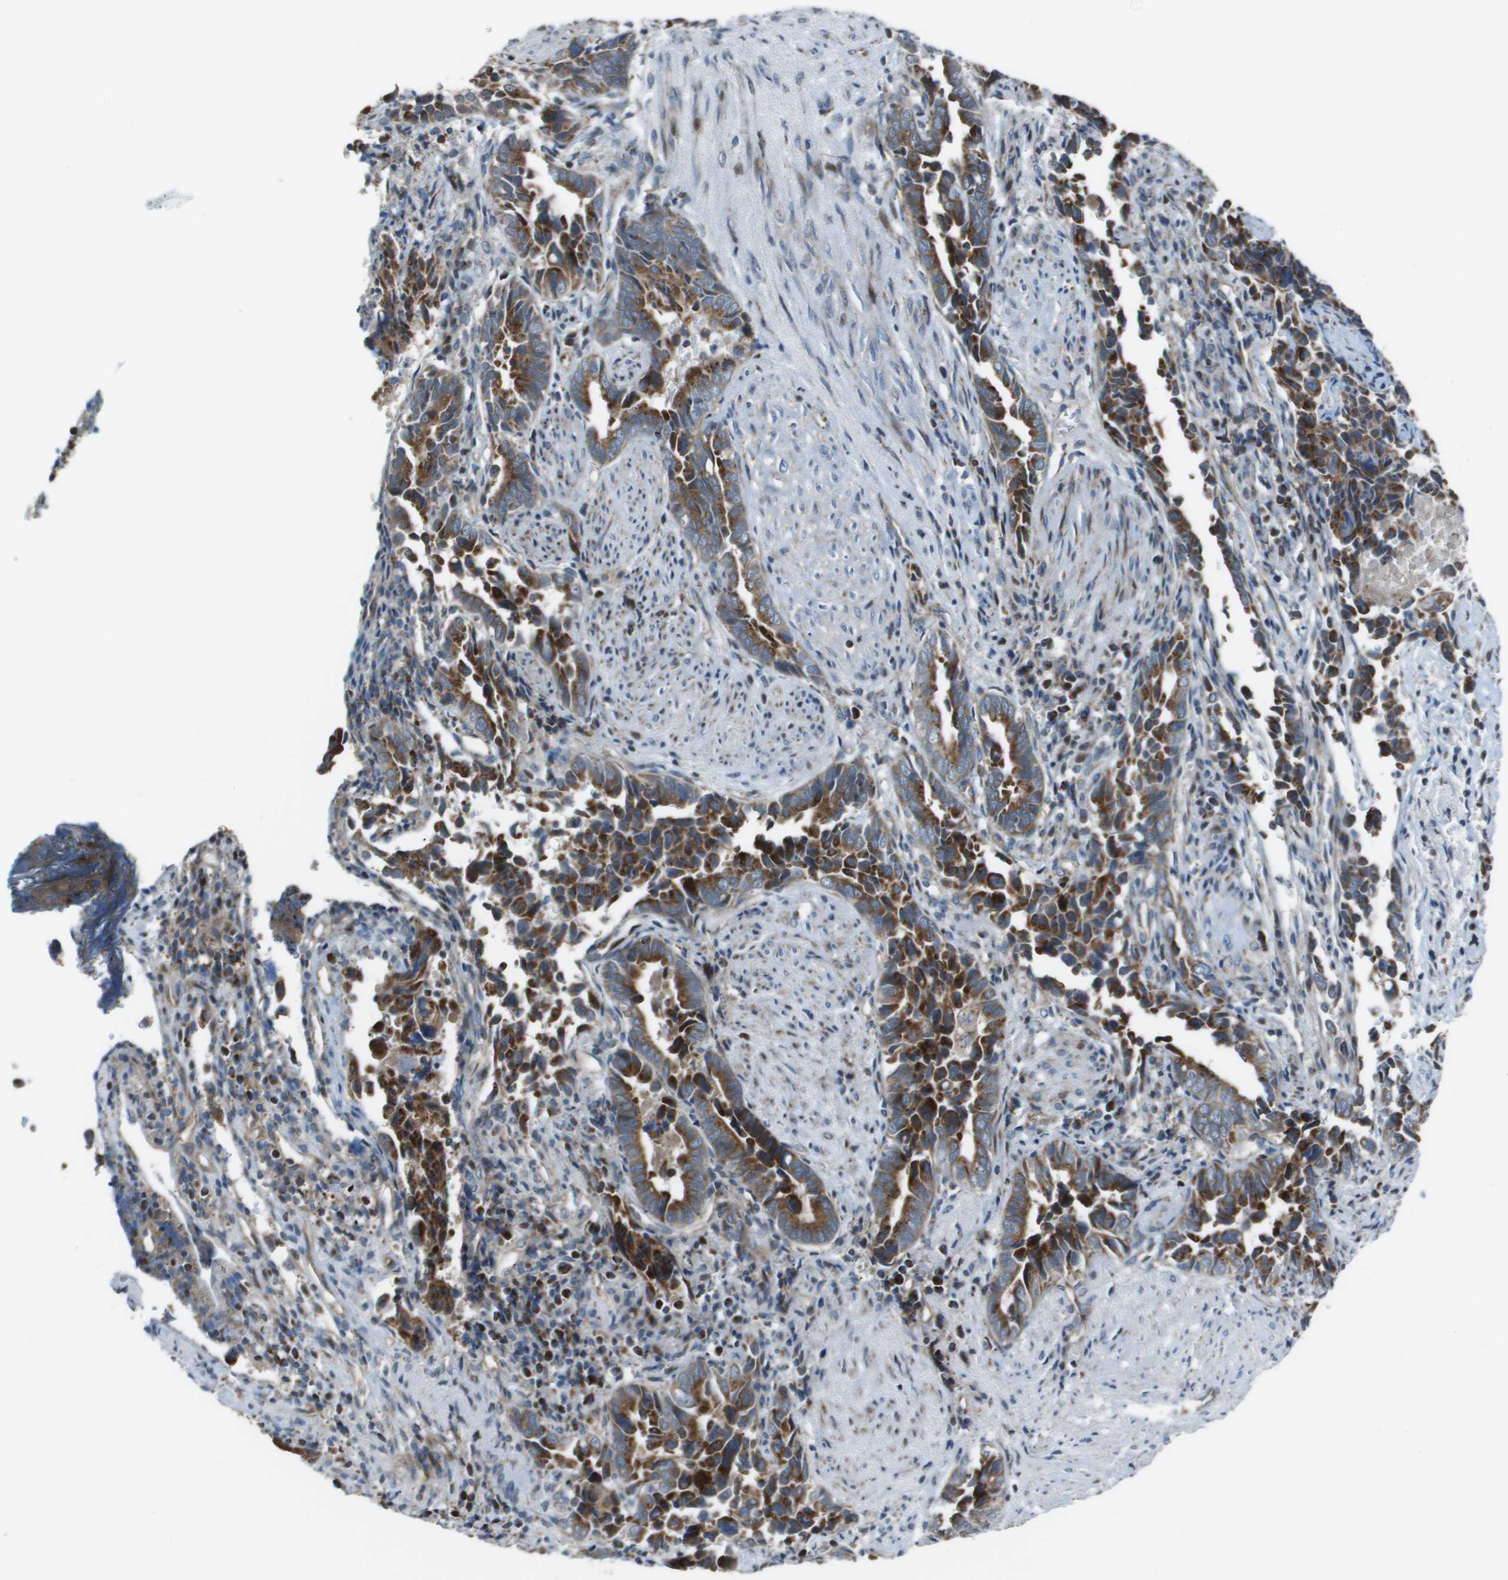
{"staining": {"intensity": "moderate", "quantity": ">75%", "location": "cytoplasmic/membranous"}, "tissue": "liver cancer", "cell_type": "Tumor cells", "image_type": "cancer", "snomed": [{"axis": "morphology", "description": "Cholangiocarcinoma"}, {"axis": "topography", "description": "Liver"}], "caption": "Tumor cells display medium levels of moderate cytoplasmic/membranous staining in about >75% of cells in liver cholangiocarcinoma.", "gene": "MGAT3", "patient": {"sex": "female", "age": 79}}